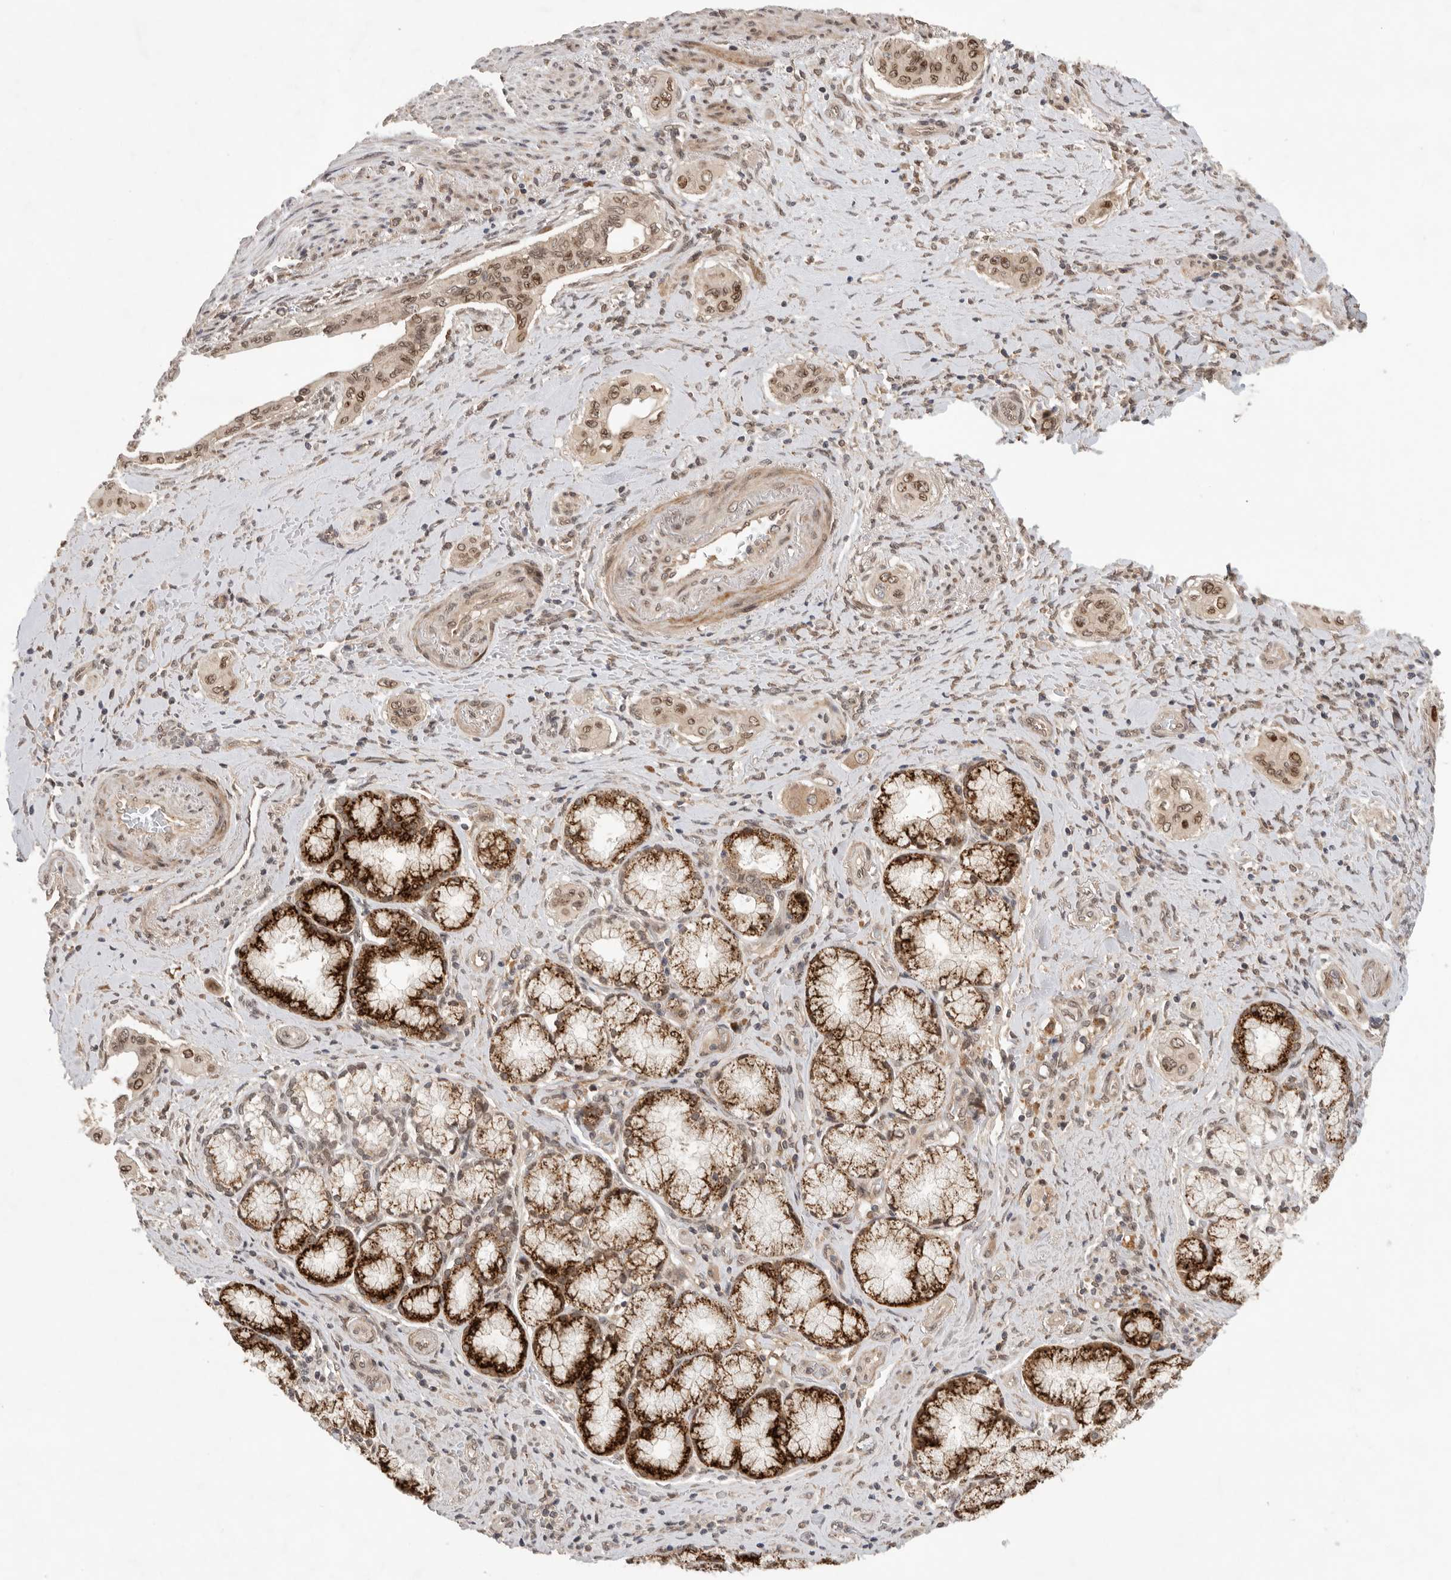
{"staining": {"intensity": "moderate", "quantity": ">75%", "location": "nuclear"}, "tissue": "pancreatic cancer", "cell_type": "Tumor cells", "image_type": "cancer", "snomed": [{"axis": "morphology", "description": "Adenocarcinoma, NOS"}, {"axis": "topography", "description": "Pancreas"}], "caption": "The histopathology image demonstrates immunohistochemical staining of pancreatic cancer (adenocarcinoma). There is moderate nuclear staining is seen in approximately >75% of tumor cells.", "gene": "LEMD3", "patient": {"sex": "male", "age": 77}}